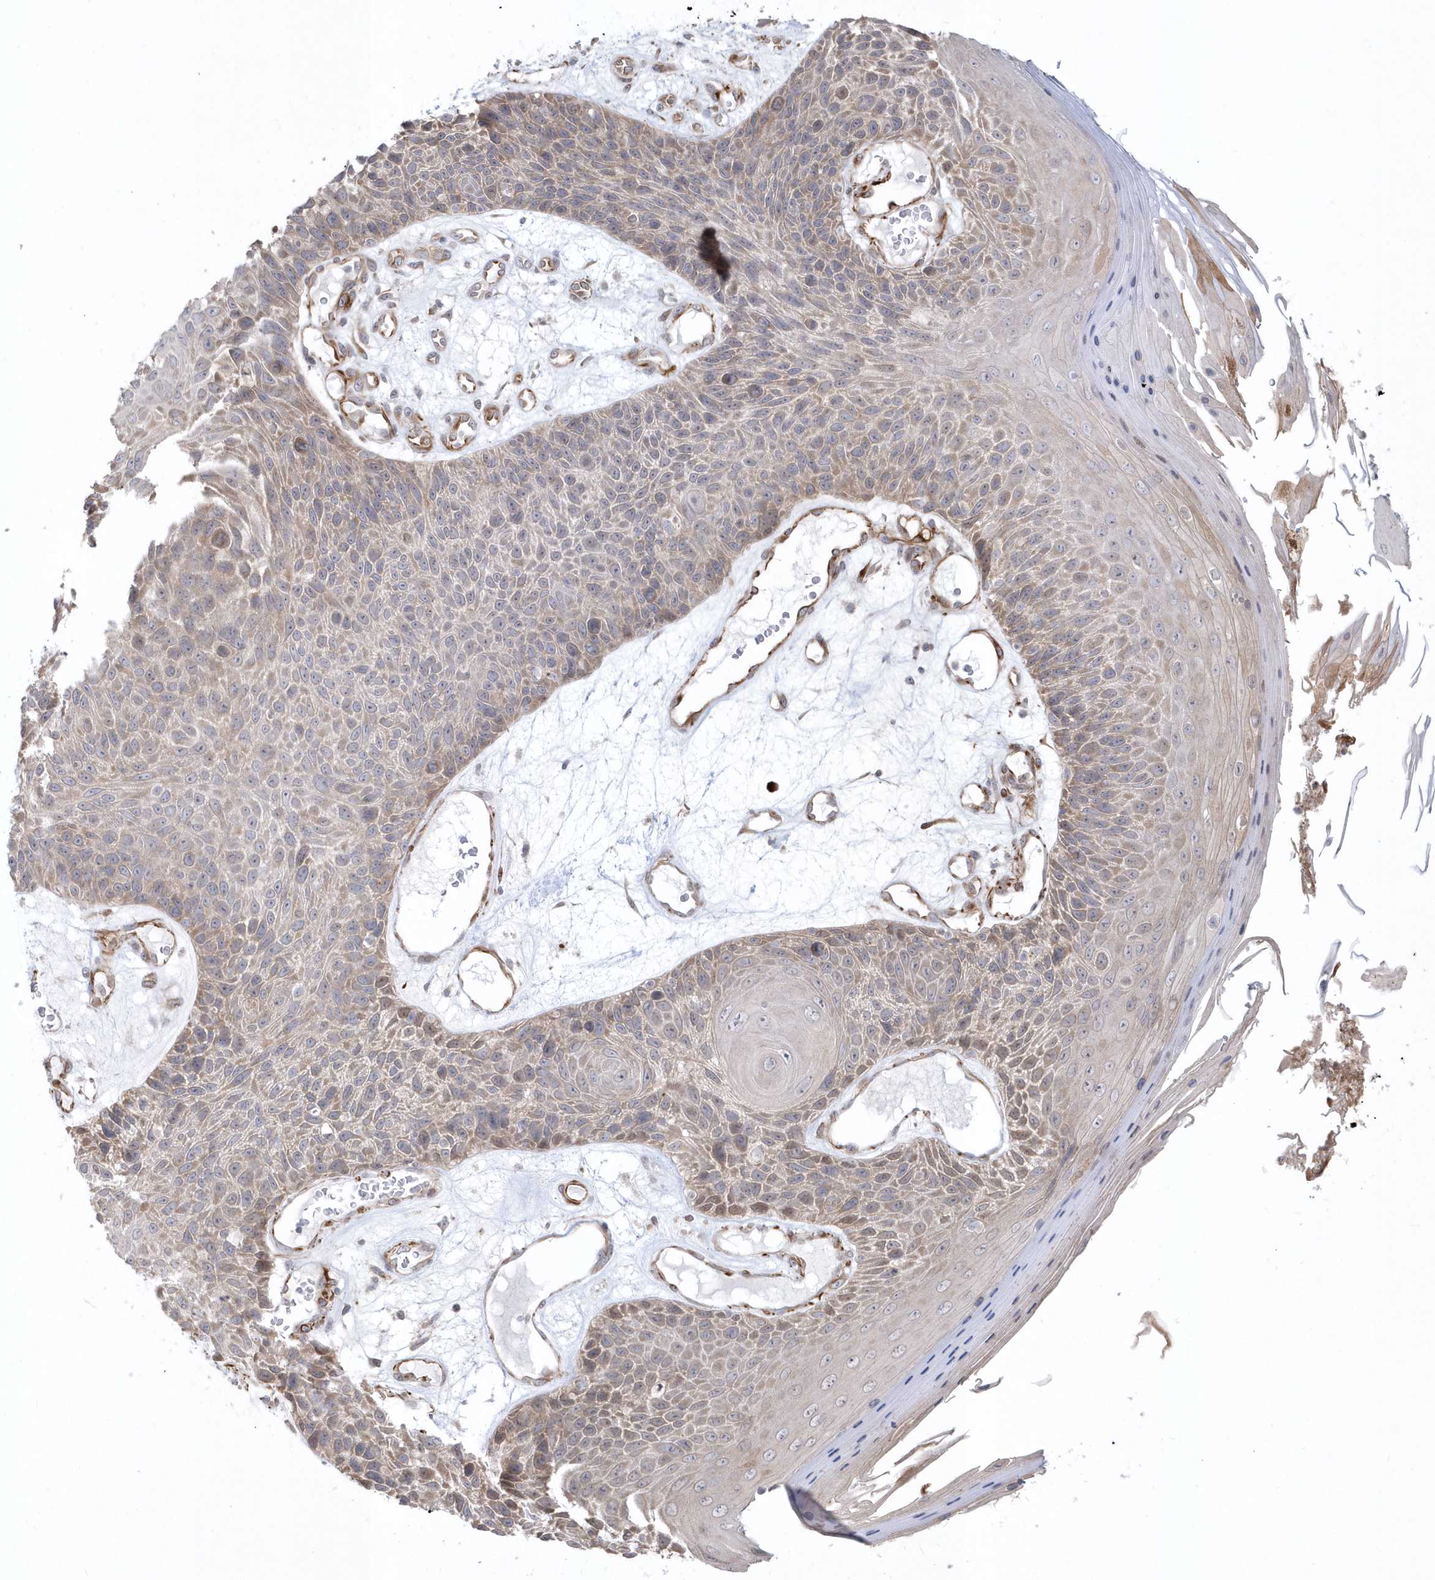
{"staining": {"intensity": "weak", "quantity": "25%-75%", "location": "cytoplasmic/membranous"}, "tissue": "skin cancer", "cell_type": "Tumor cells", "image_type": "cancer", "snomed": [{"axis": "morphology", "description": "Squamous cell carcinoma, NOS"}, {"axis": "topography", "description": "Skin"}], "caption": "Skin cancer stained for a protein (brown) displays weak cytoplasmic/membranous positive staining in about 25%-75% of tumor cells.", "gene": "DHX57", "patient": {"sex": "female", "age": 88}}